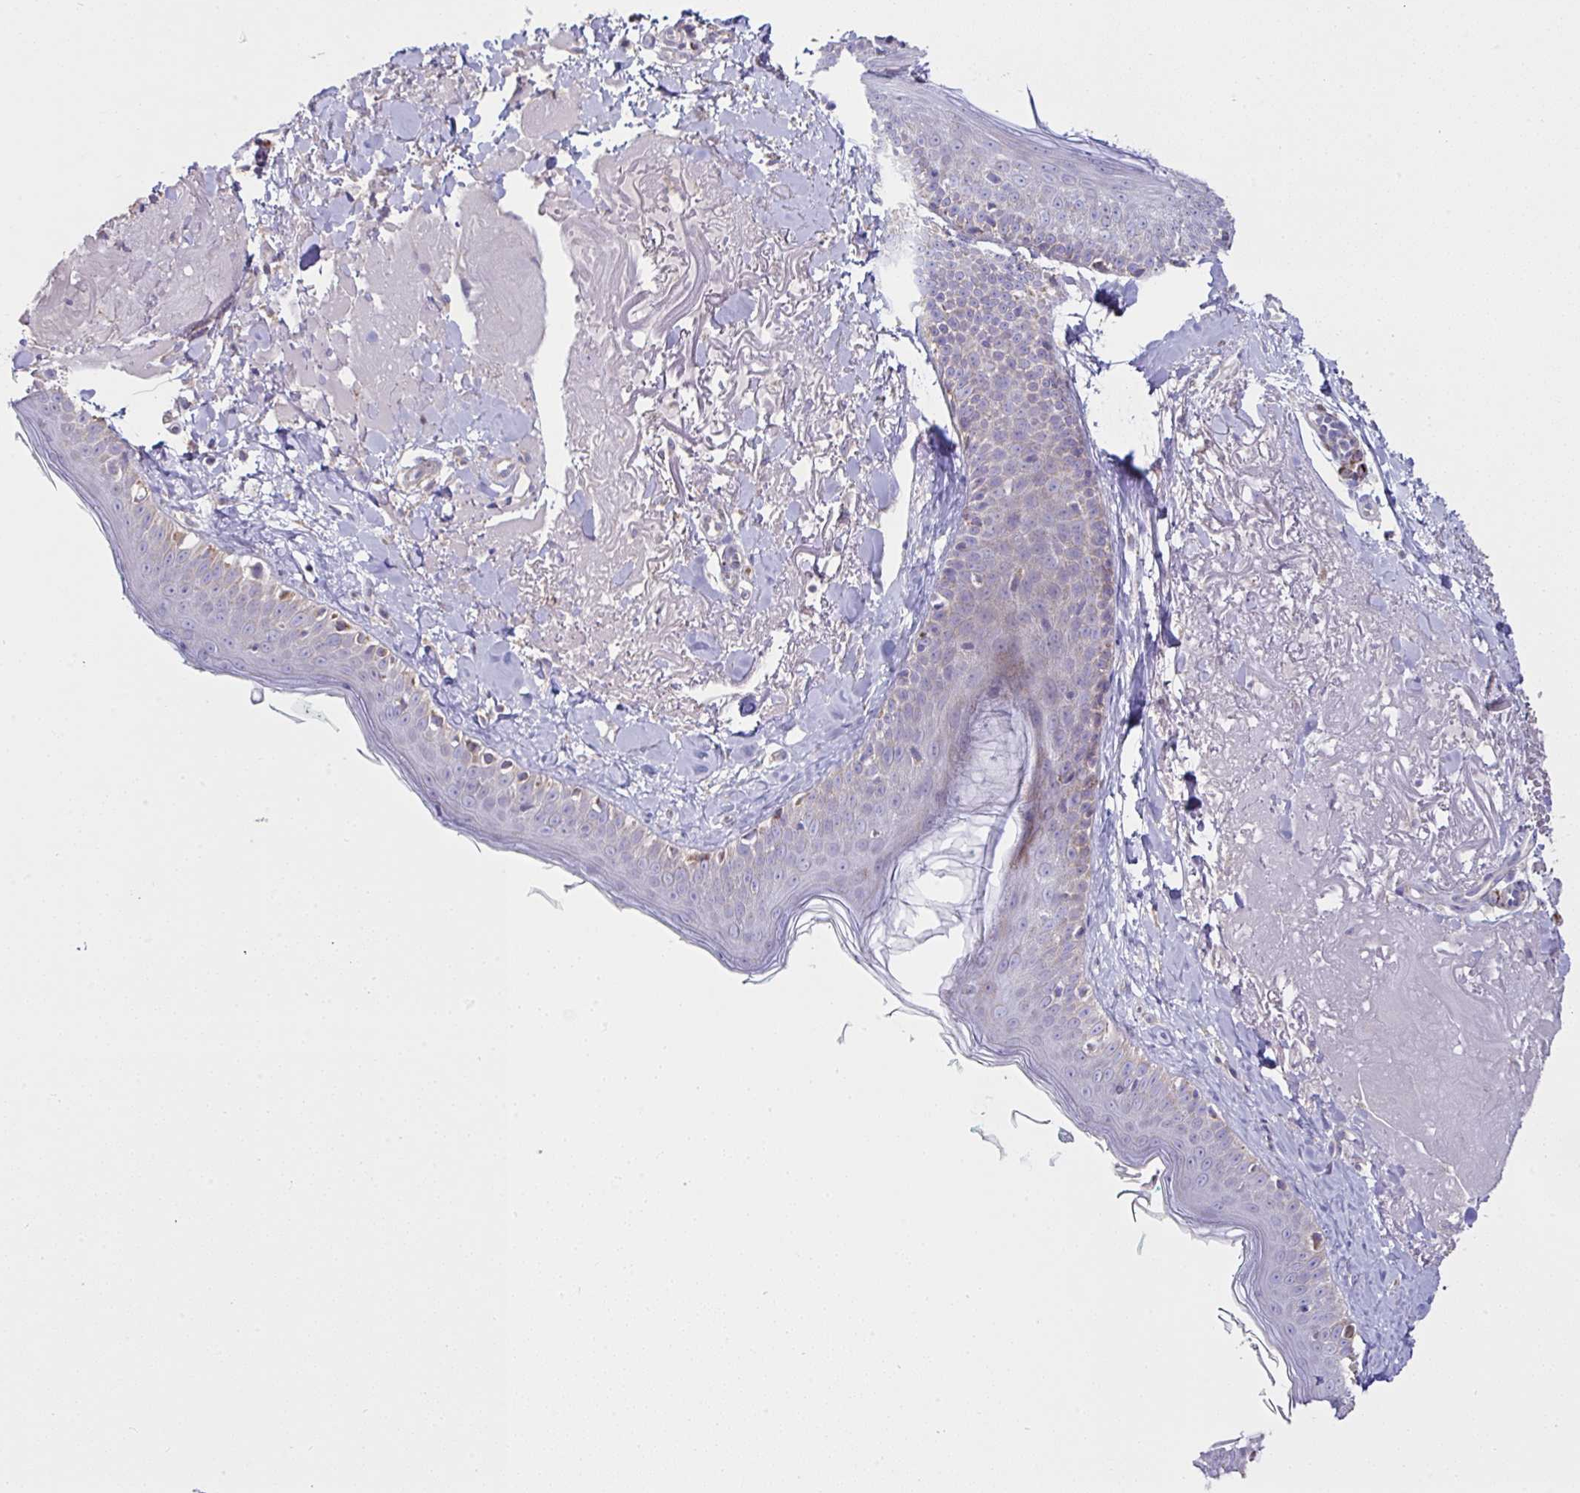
{"staining": {"intensity": "negative", "quantity": "none", "location": "none"}, "tissue": "skin", "cell_type": "Fibroblasts", "image_type": "normal", "snomed": [{"axis": "morphology", "description": "Normal tissue, NOS"}, {"axis": "topography", "description": "Skin"}], "caption": "This is a image of IHC staining of benign skin, which shows no staining in fibroblasts.", "gene": "DOK7", "patient": {"sex": "male", "age": 73}}